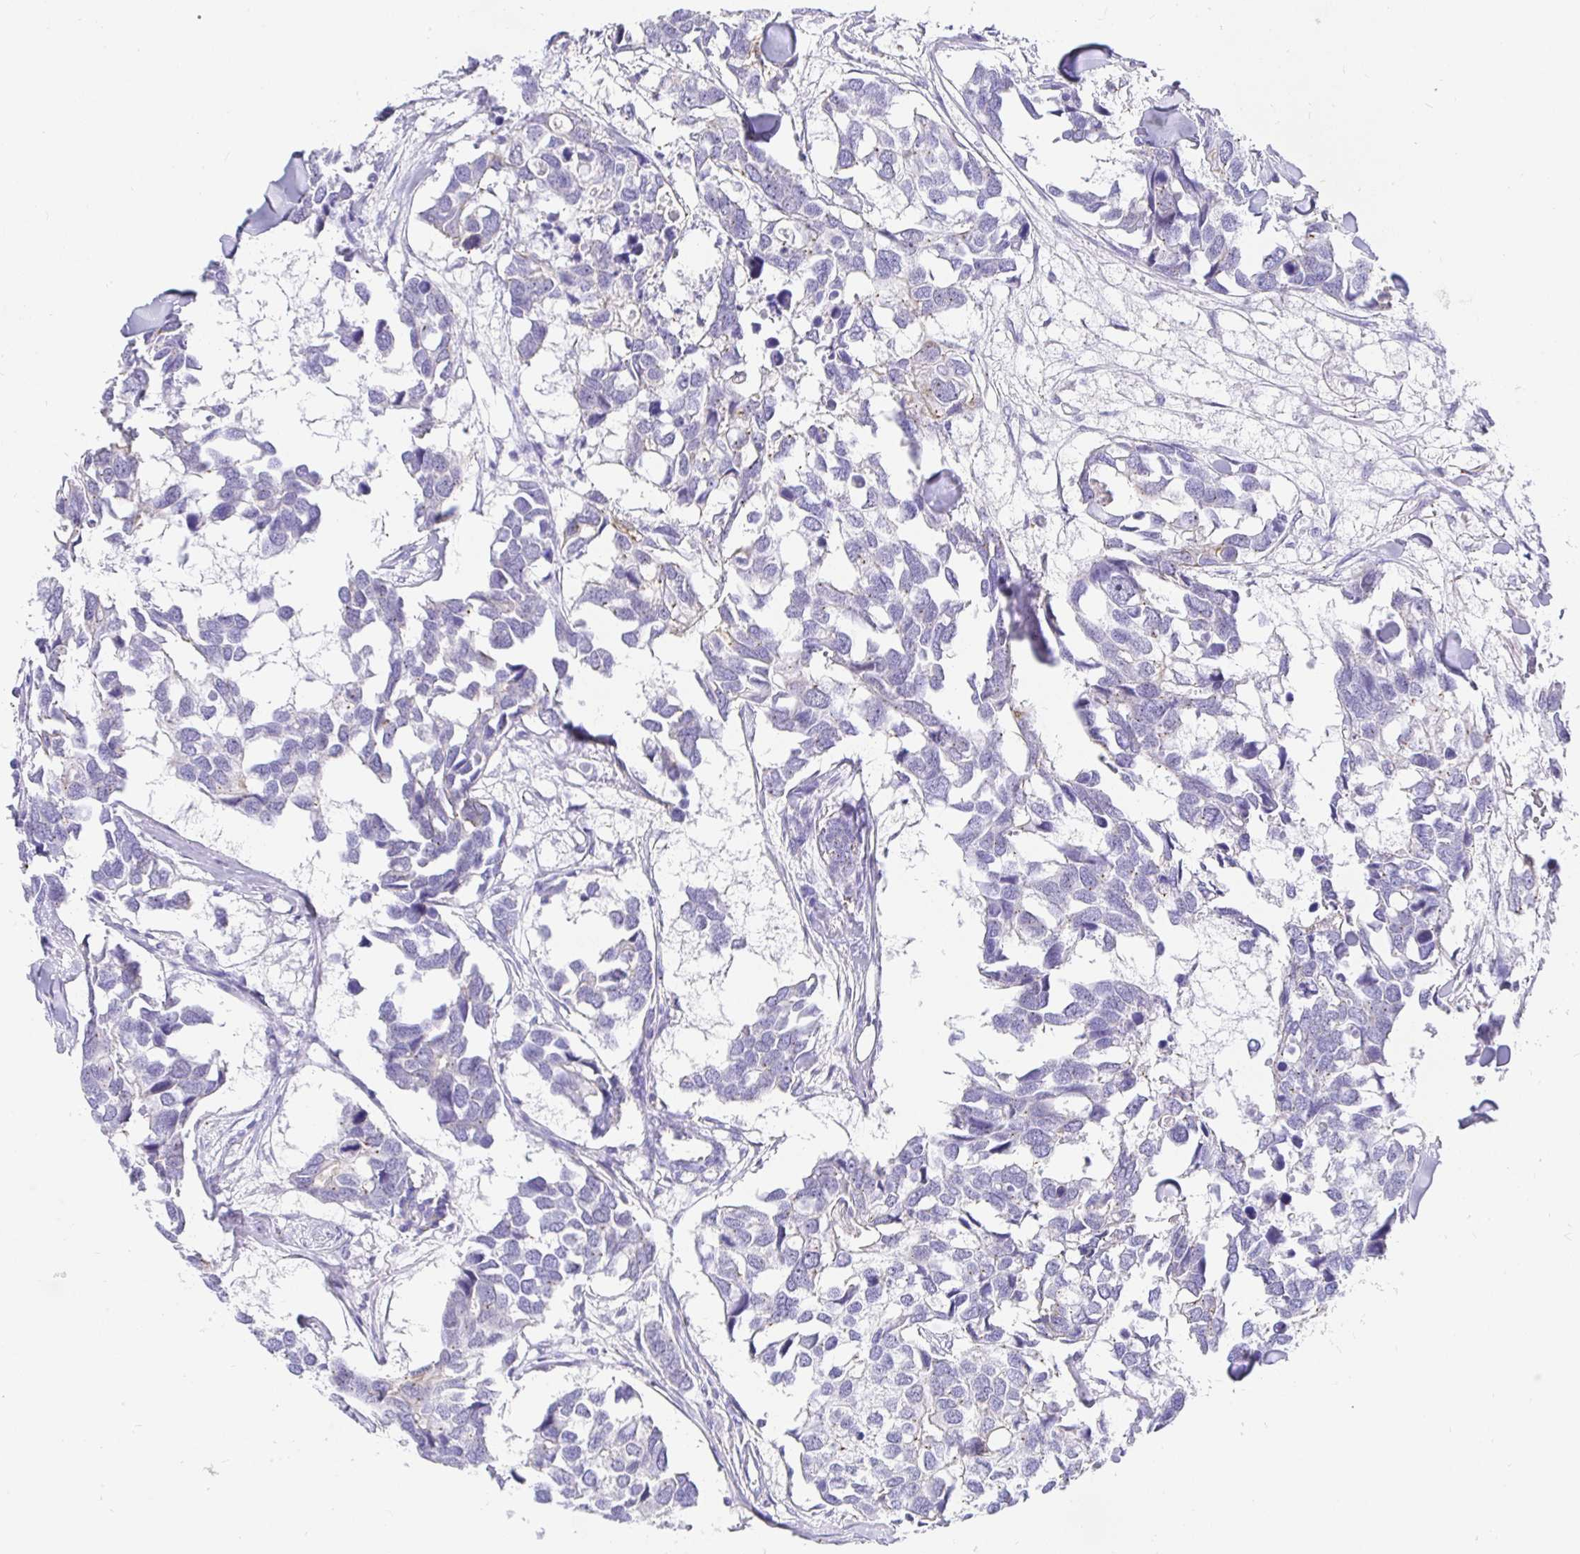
{"staining": {"intensity": "negative", "quantity": "none", "location": "none"}, "tissue": "breast cancer", "cell_type": "Tumor cells", "image_type": "cancer", "snomed": [{"axis": "morphology", "description": "Duct carcinoma"}, {"axis": "topography", "description": "Breast"}], "caption": "DAB immunohistochemical staining of human breast cancer (invasive ductal carcinoma) shows no significant staining in tumor cells.", "gene": "EZHIP", "patient": {"sex": "female", "age": 83}}